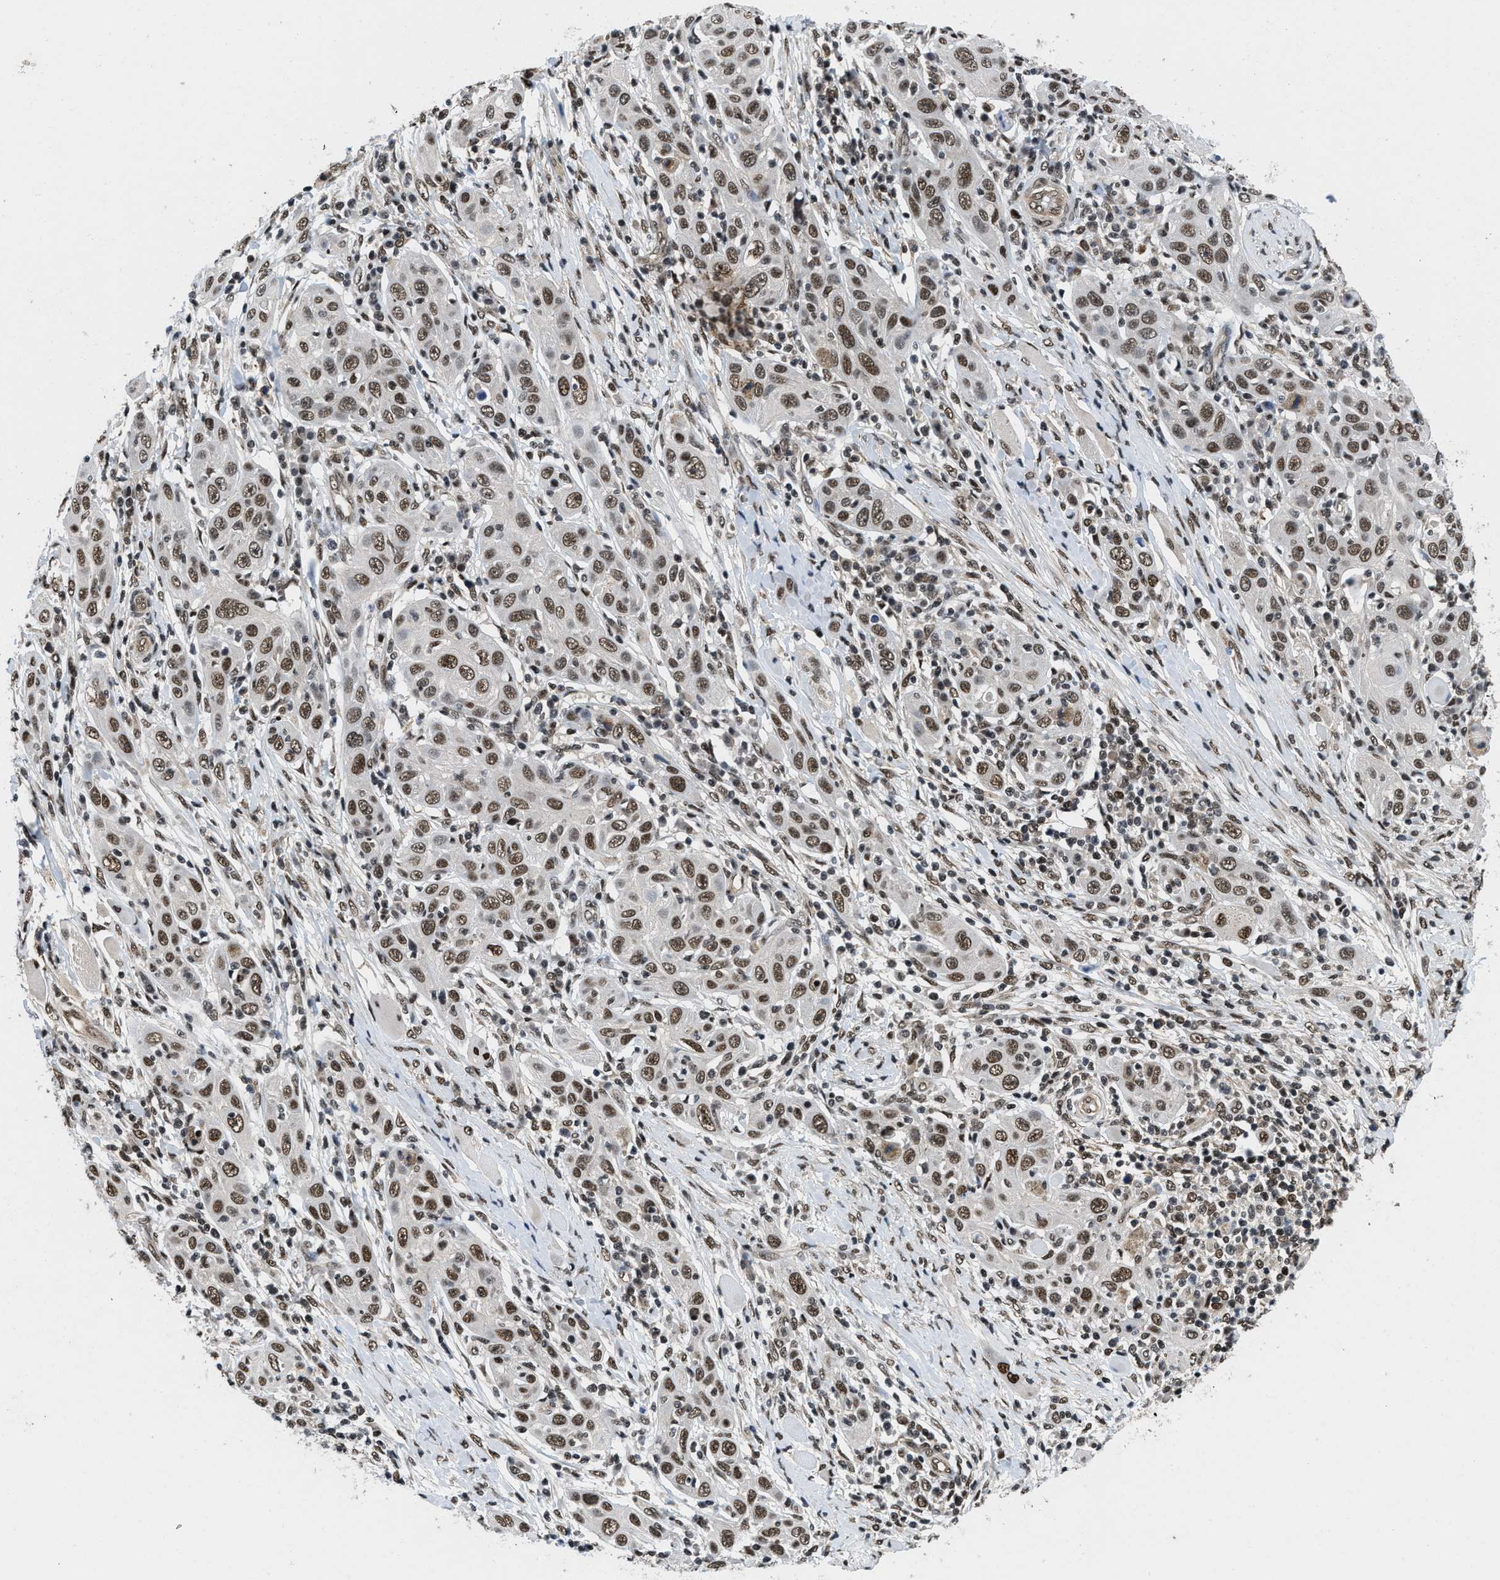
{"staining": {"intensity": "moderate", "quantity": ">75%", "location": "nuclear"}, "tissue": "skin cancer", "cell_type": "Tumor cells", "image_type": "cancer", "snomed": [{"axis": "morphology", "description": "Squamous cell carcinoma, NOS"}, {"axis": "topography", "description": "Skin"}], "caption": "DAB (3,3'-diaminobenzidine) immunohistochemical staining of skin cancer (squamous cell carcinoma) reveals moderate nuclear protein expression in about >75% of tumor cells.", "gene": "SAFB", "patient": {"sex": "female", "age": 88}}